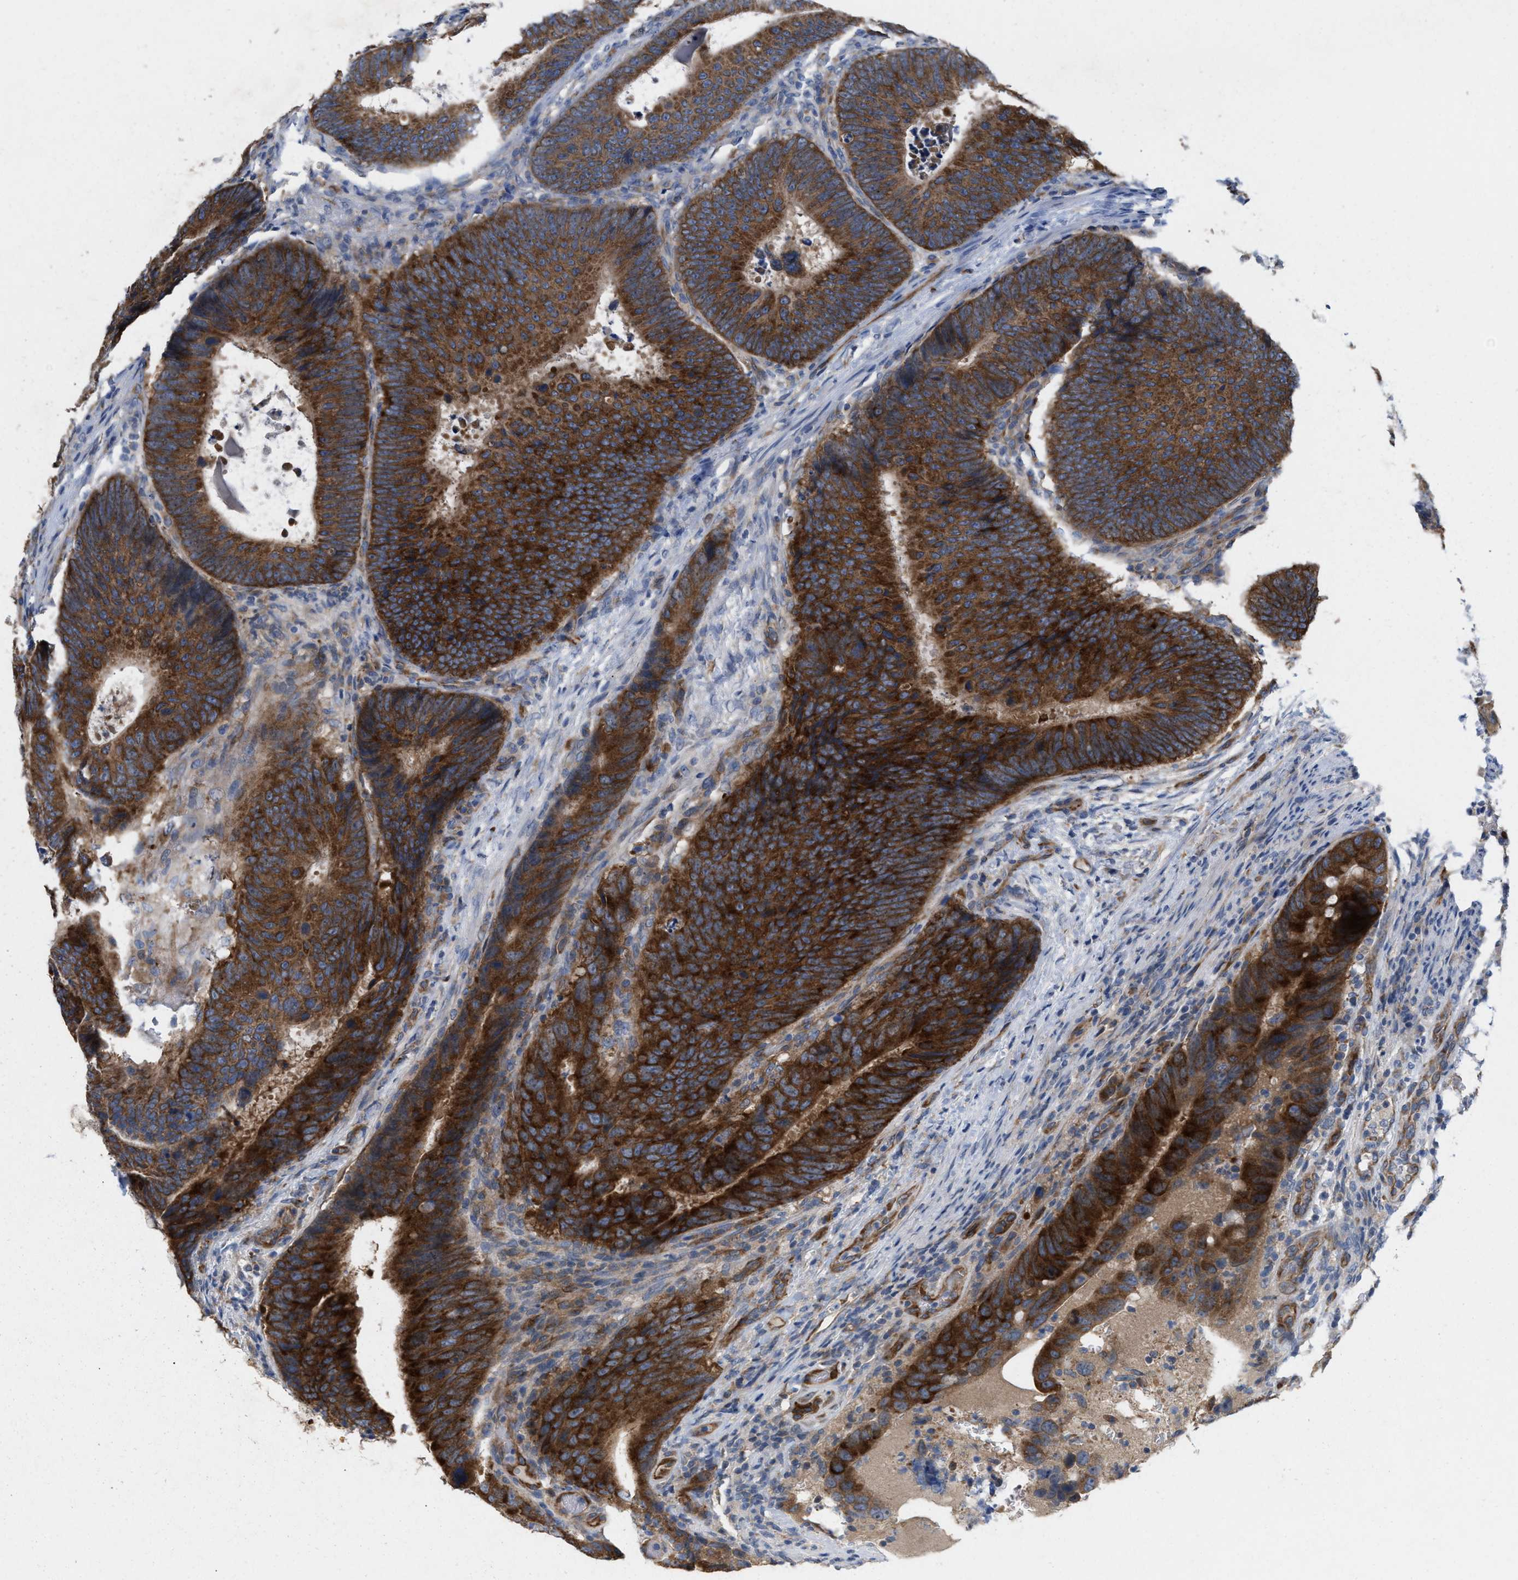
{"staining": {"intensity": "strong", "quantity": ">75%", "location": "cytoplasmic/membranous"}, "tissue": "colorectal cancer", "cell_type": "Tumor cells", "image_type": "cancer", "snomed": [{"axis": "morphology", "description": "Adenocarcinoma, NOS"}, {"axis": "topography", "description": "Colon"}], "caption": "Tumor cells display strong cytoplasmic/membranous expression in approximately >75% of cells in adenocarcinoma (colorectal).", "gene": "UBAP2", "patient": {"sex": "male", "age": 56}}